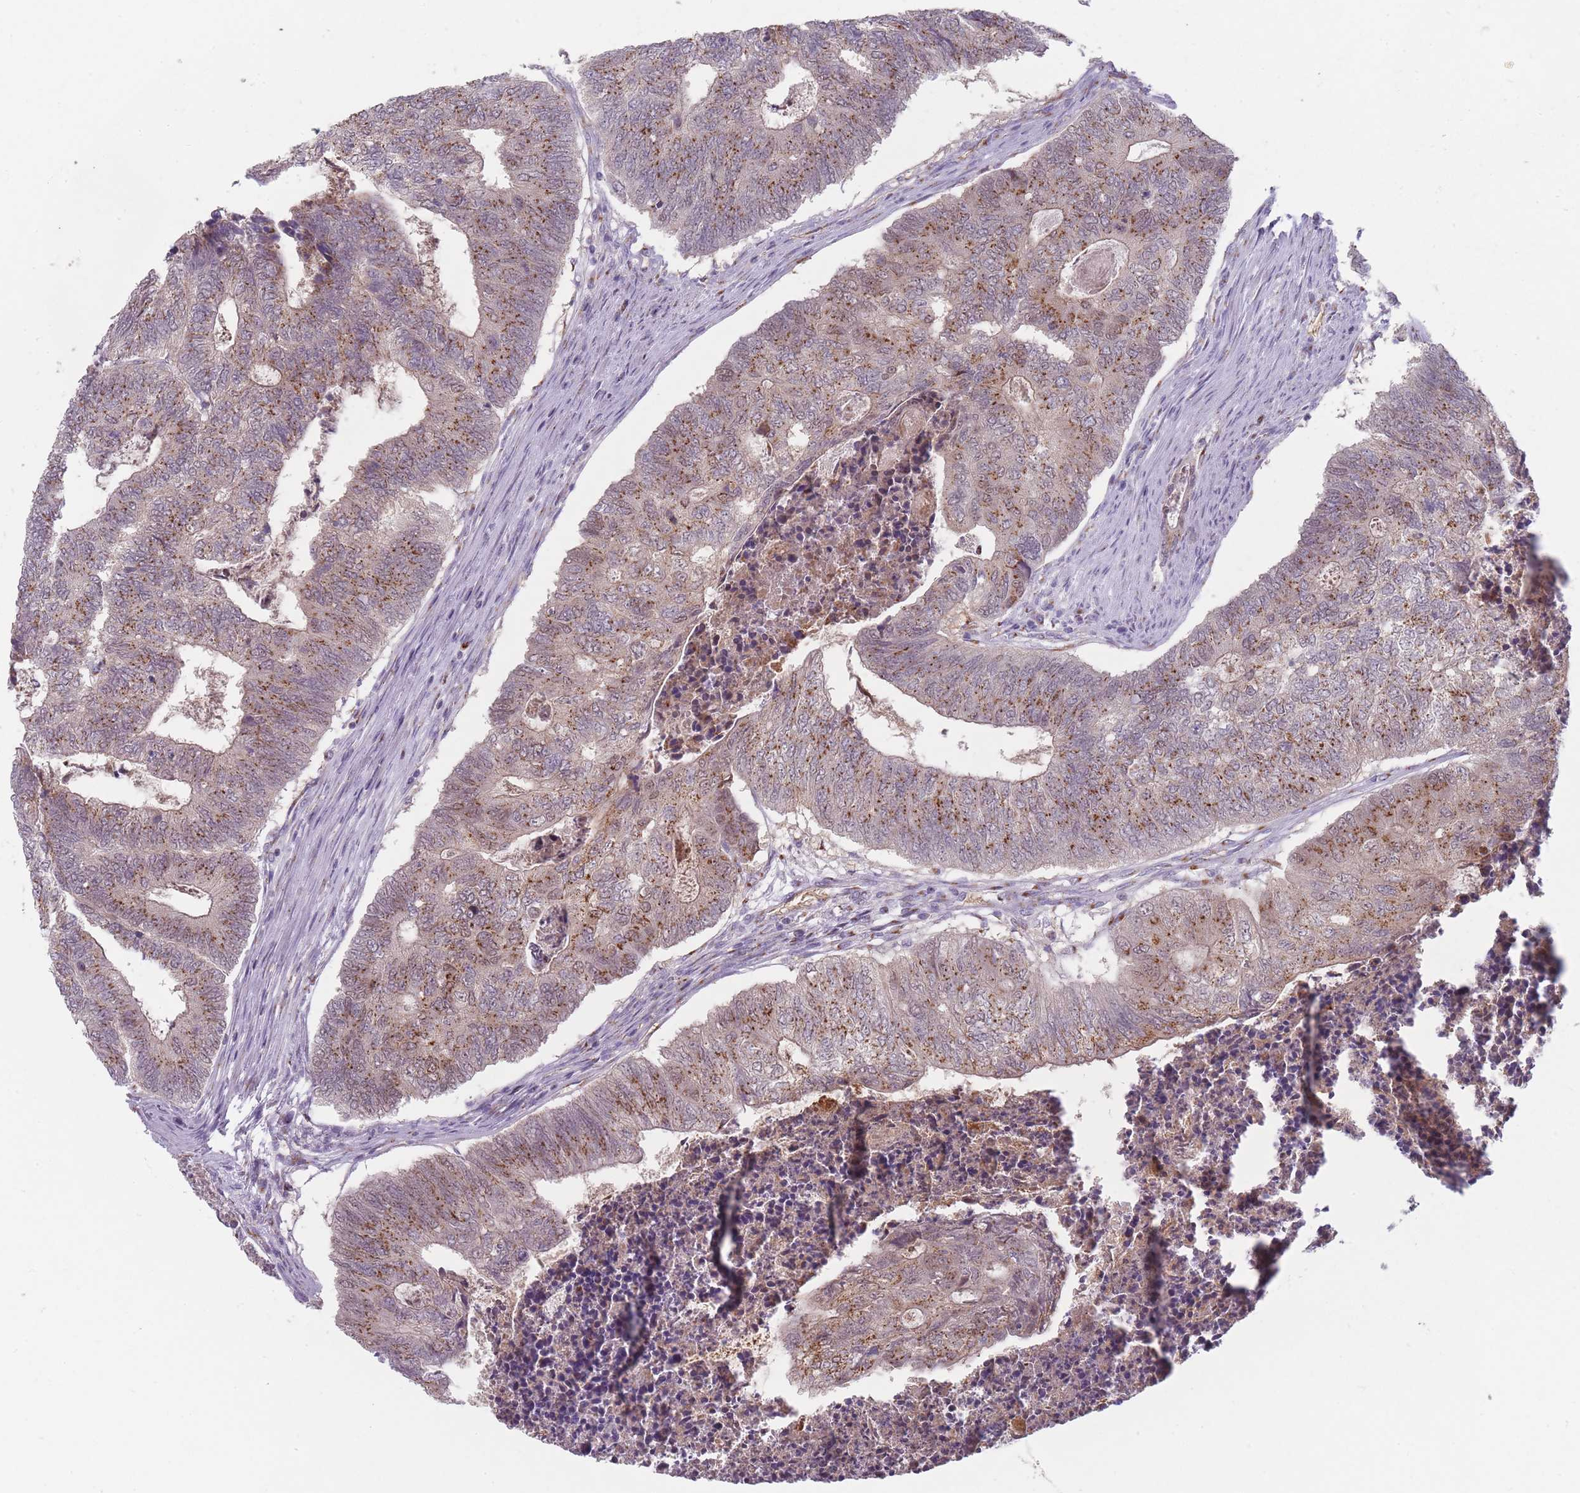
{"staining": {"intensity": "moderate", "quantity": ">75%", "location": "cytoplasmic/membranous"}, "tissue": "colorectal cancer", "cell_type": "Tumor cells", "image_type": "cancer", "snomed": [{"axis": "morphology", "description": "Adenocarcinoma, NOS"}, {"axis": "topography", "description": "Colon"}], "caption": "The photomicrograph reveals a brown stain indicating the presence of a protein in the cytoplasmic/membranous of tumor cells in colorectal cancer. The staining was performed using DAB, with brown indicating positive protein expression. Nuclei are stained blue with hematoxylin.", "gene": "MAN1B1", "patient": {"sex": "female", "age": 67}}